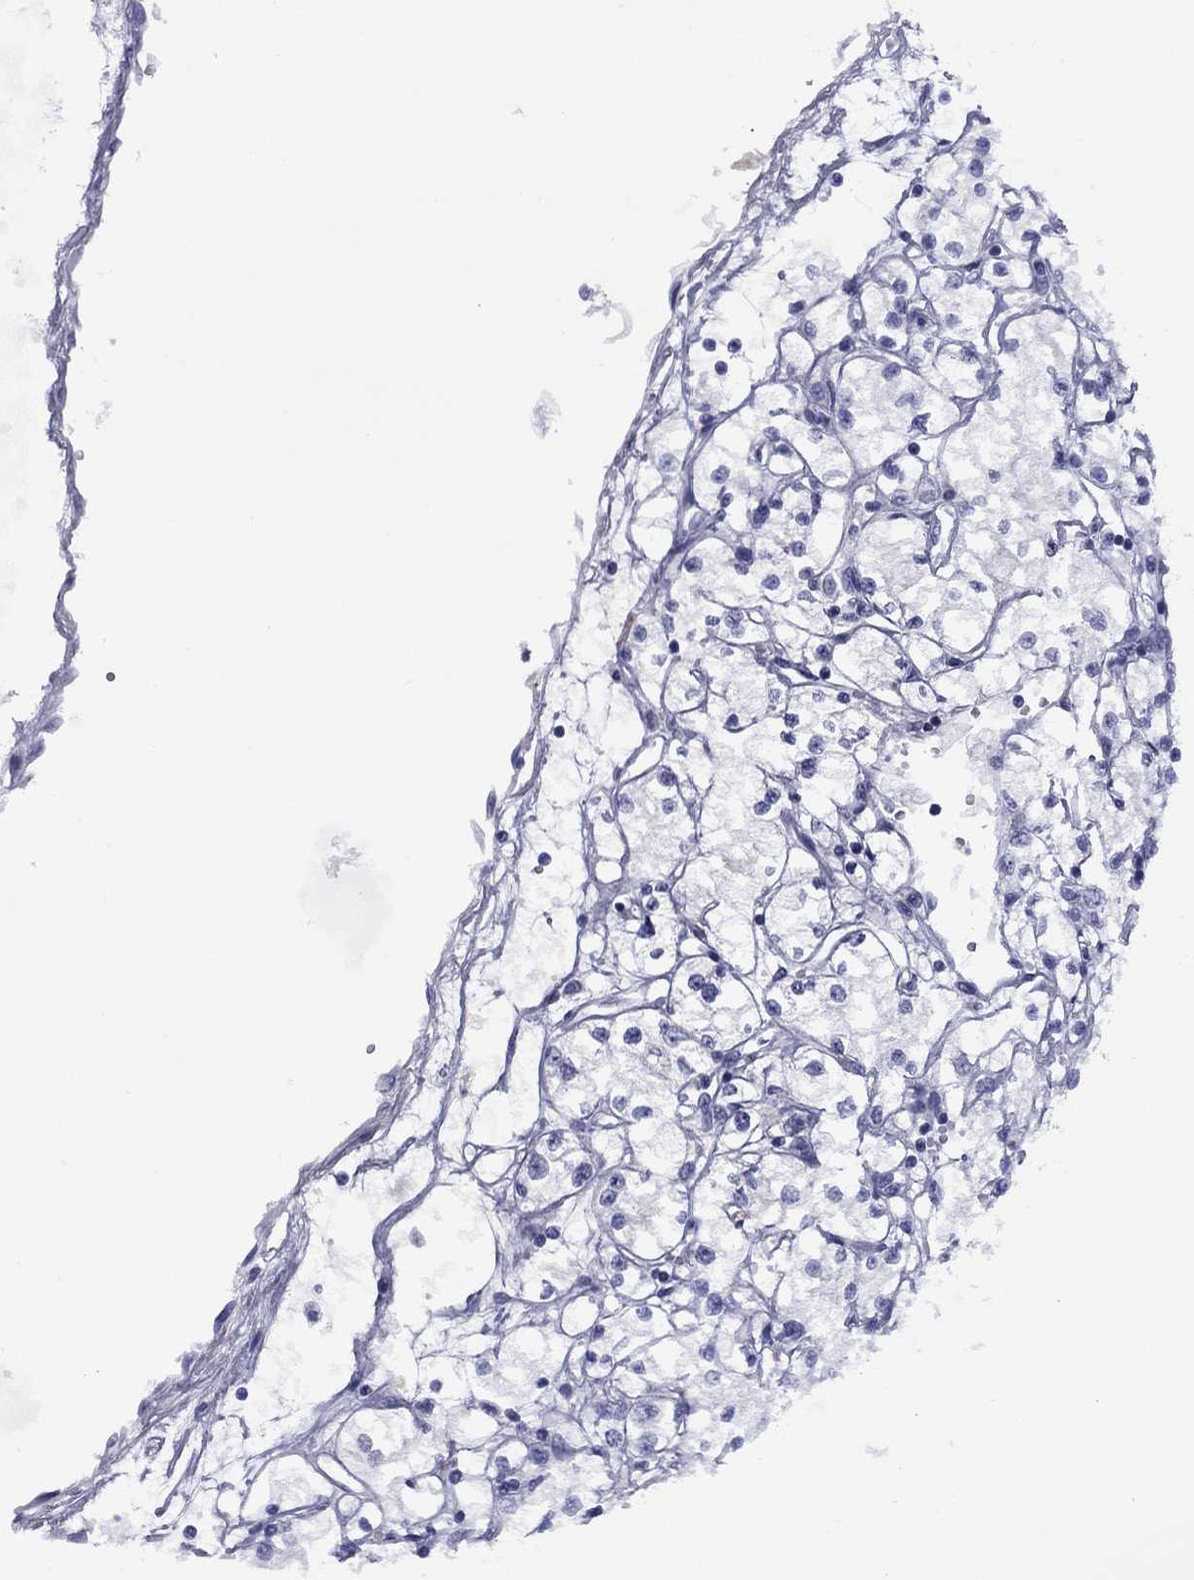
{"staining": {"intensity": "negative", "quantity": "none", "location": "none"}, "tissue": "renal cancer", "cell_type": "Tumor cells", "image_type": "cancer", "snomed": [{"axis": "morphology", "description": "Adenocarcinoma, NOS"}, {"axis": "topography", "description": "Kidney"}], "caption": "Renal adenocarcinoma was stained to show a protein in brown. There is no significant positivity in tumor cells.", "gene": "TCFL5", "patient": {"sex": "male", "age": 67}}